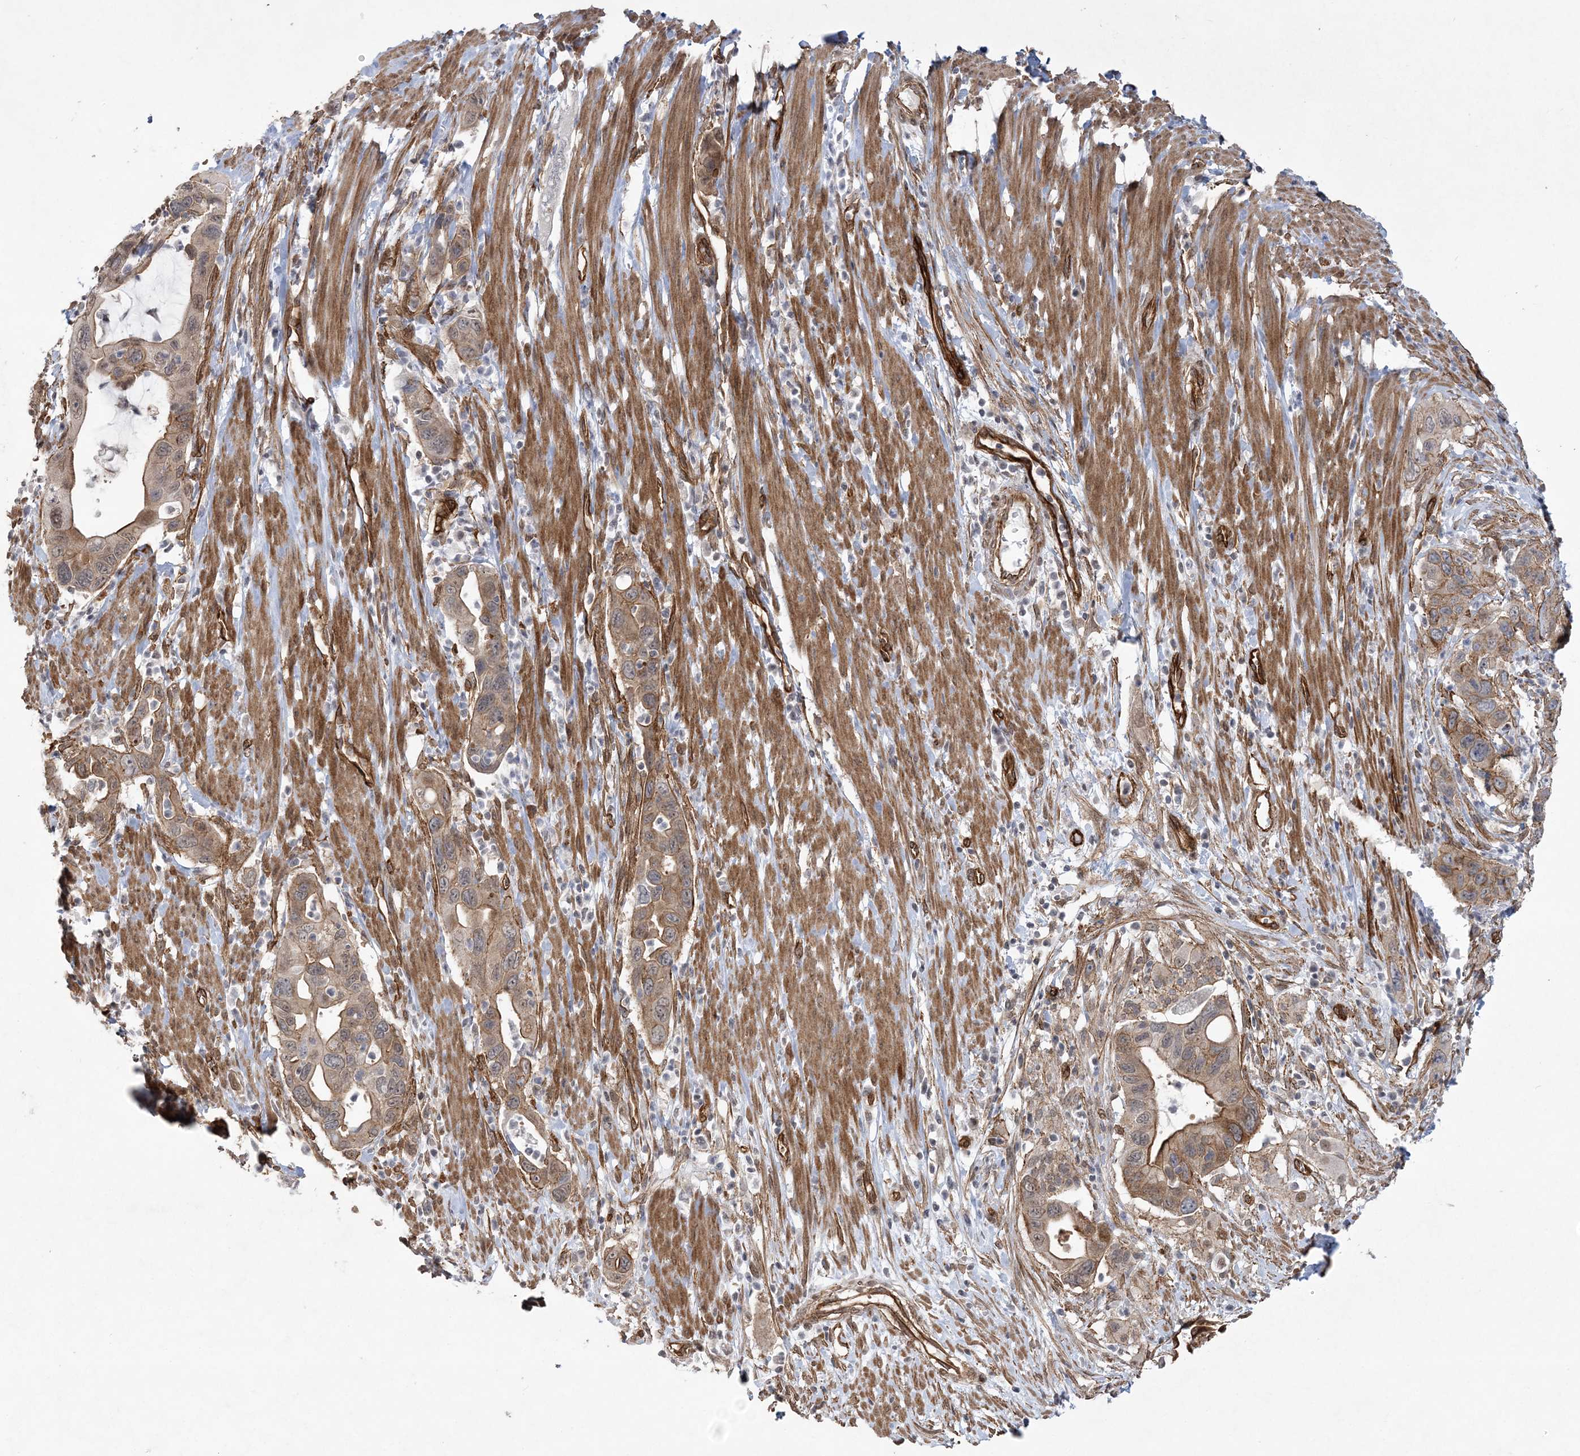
{"staining": {"intensity": "moderate", "quantity": ">75%", "location": "cytoplasmic/membranous"}, "tissue": "pancreatic cancer", "cell_type": "Tumor cells", "image_type": "cancer", "snomed": [{"axis": "morphology", "description": "Adenocarcinoma, NOS"}, {"axis": "topography", "description": "Pancreas"}], "caption": "Protein expression analysis of human pancreatic cancer (adenocarcinoma) reveals moderate cytoplasmic/membranous expression in about >75% of tumor cells.", "gene": "RAI14", "patient": {"sex": "female", "age": 71}}